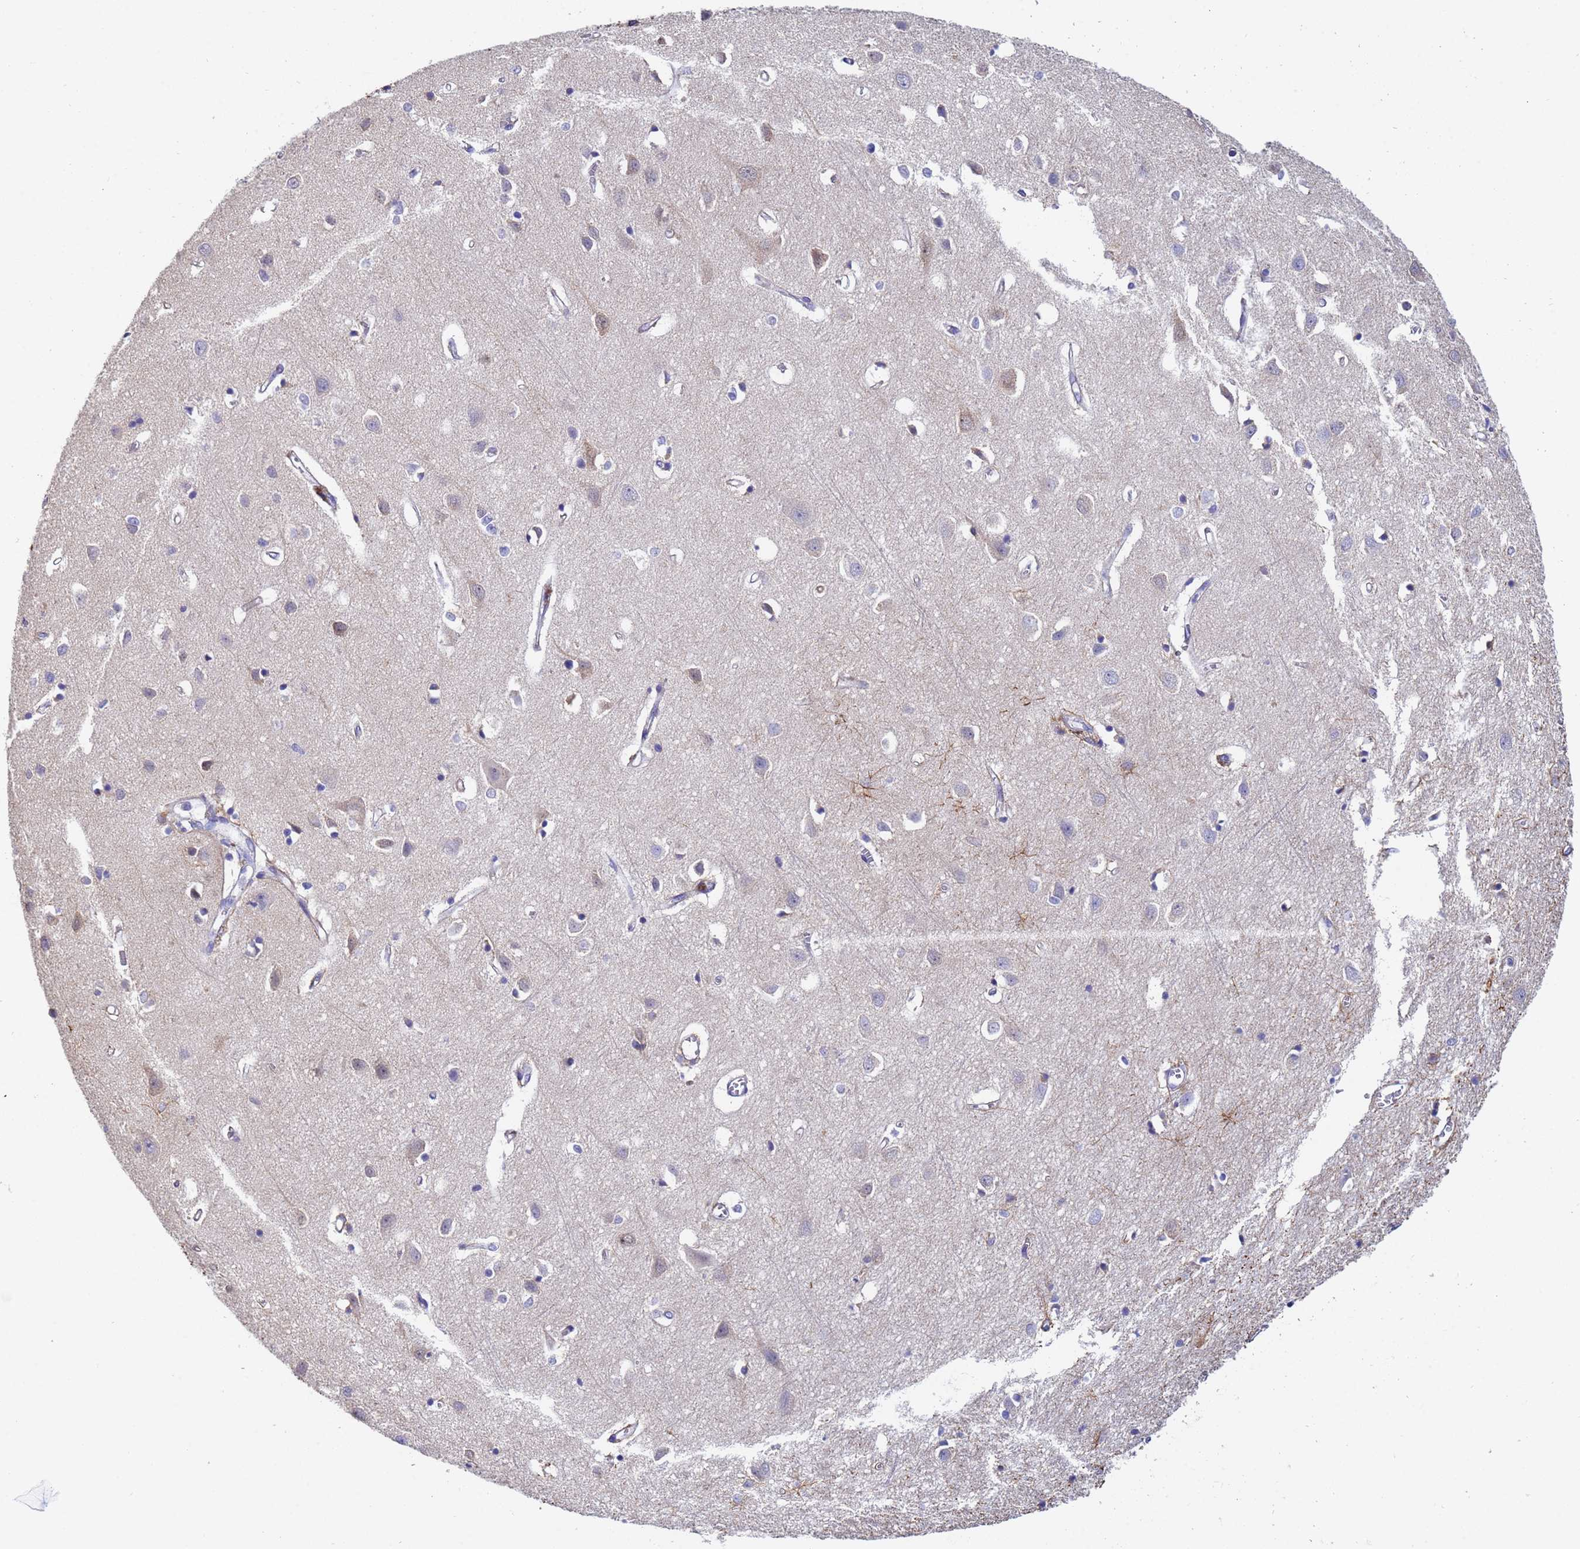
{"staining": {"intensity": "moderate", "quantity": "<25%", "location": "cytoplasmic/membranous"}, "tissue": "cerebral cortex", "cell_type": "Endothelial cells", "image_type": "normal", "snomed": [{"axis": "morphology", "description": "Normal tissue, NOS"}, {"axis": "topography", "description": "Cerebral cortex"}], "caption": "Brown immunohistochemical staining in normal human cerebral cortex demonstrates moderate cytoplasmic/membranous staining in approximately <25% of endothelial cells. The staining is performed using DAB (3,3'-diaminobenzidine) brown chromogen to label protein expression. The nuclei are counter-stained blue using hematoxylin.", "gene": "IHO1", "patient": {"sex": "female", "age": 64}}